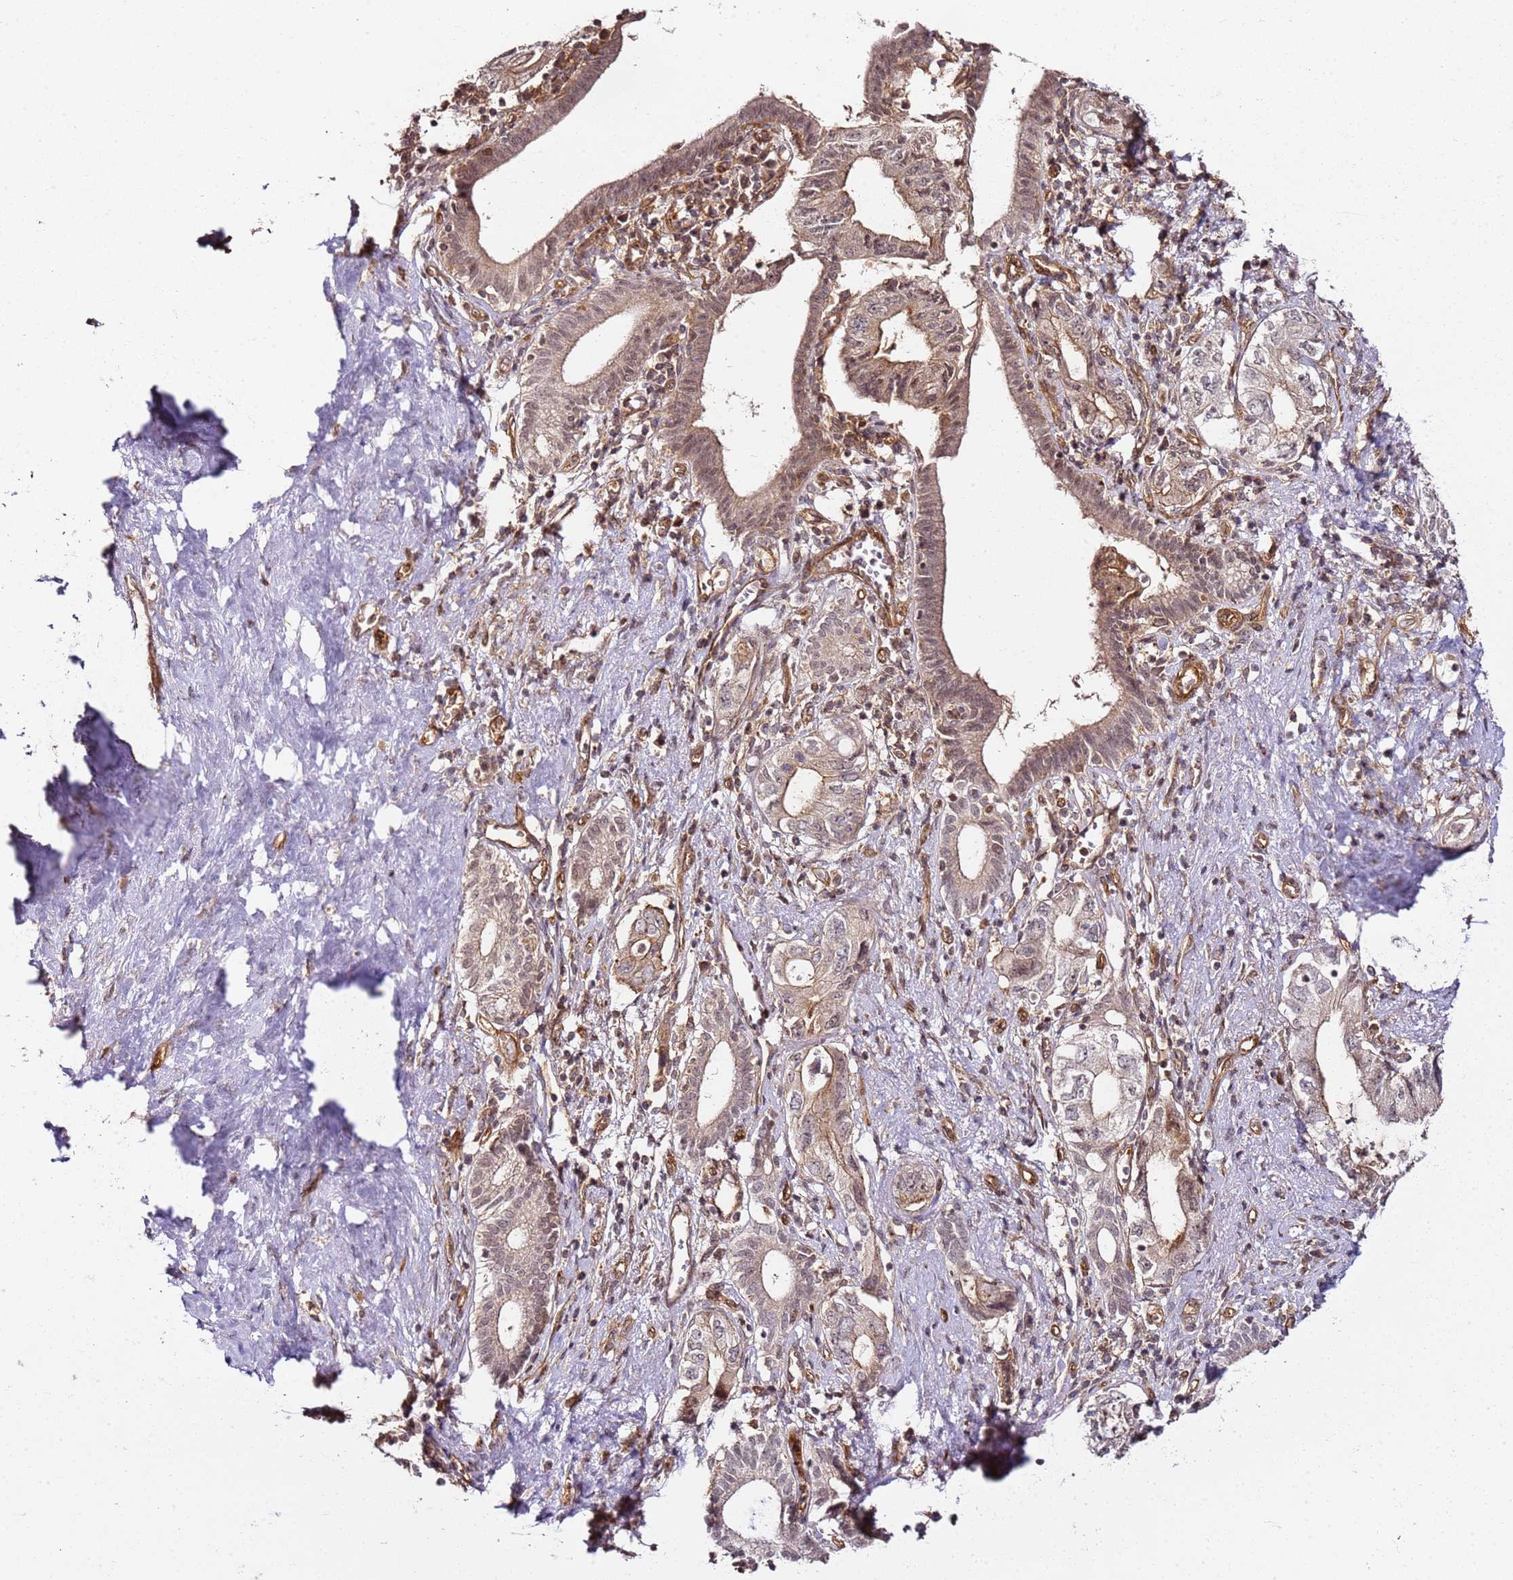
{"staining": {"intensity": "weak", "quantity": ">75%", "location": "cytoplasmic/membranous"}, "tissue": "pancreatic cancer", "cell_type": "Tumor cells", "image_type": "cancer", "snomed": [{"axis": "morphology", "description": "Adenocarcinoma, NOS"}, {"axis": "topography", "description": "Pancreas"}], "caption": "IHC micrograph of neoplastic tissue: human pancreatic cancer stained using immunohistochemistry (IHC) displays low levels of weak protein expression localized specifically in the cytoplasmic/membranous of tumor cells, appearing as a cytoplasmic/membranous brown color.", "gene": "CCNYL1", "patient": {"sex": "female", "age": 73}}